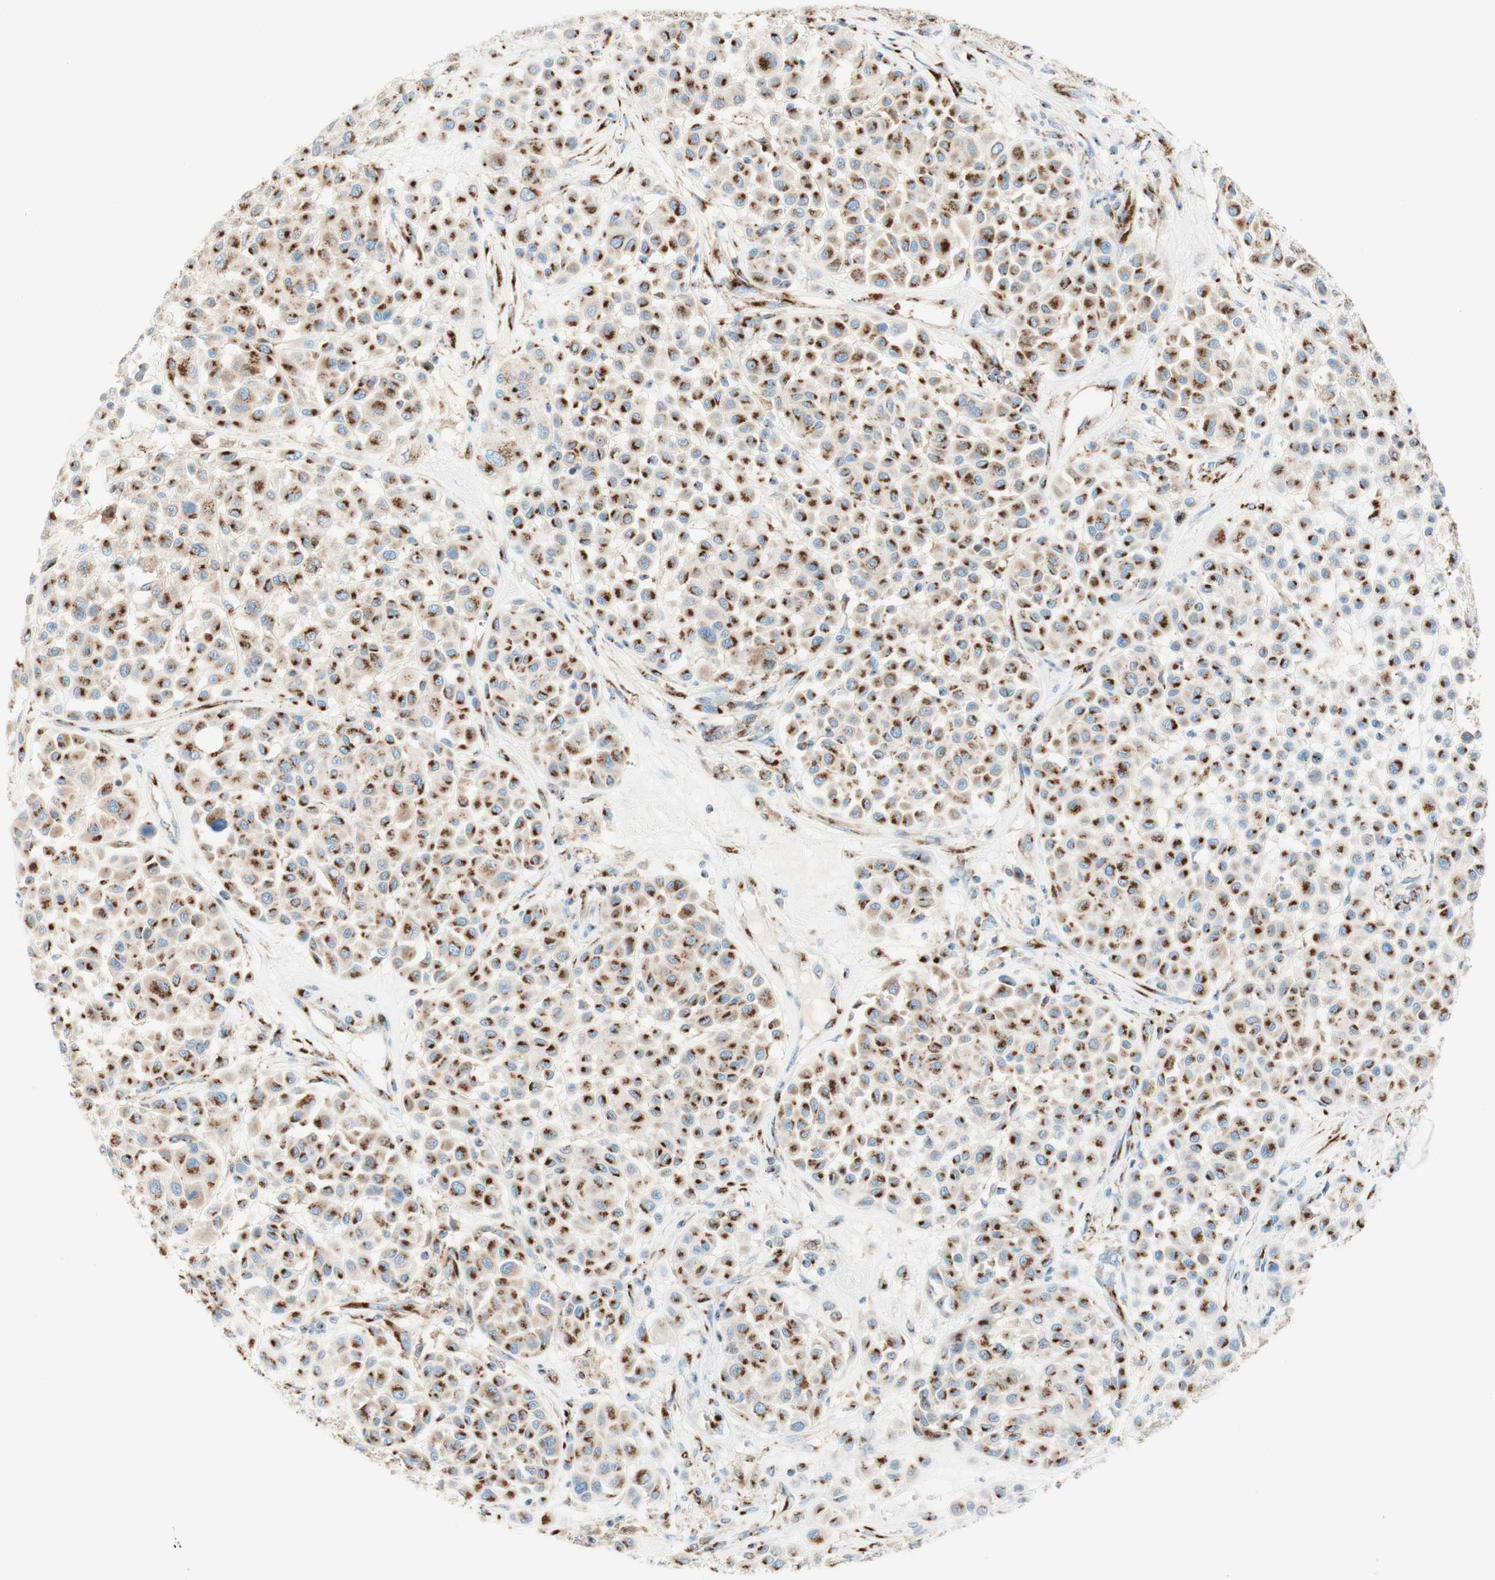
{"staining": {"intensity": "strong", "quantity": ">75%", "location": "cytoplasmic/membranous"}, "tissue": "melanoma", "cell_type": "Tumor cells", "image_type": "cancer", "snomed": [{"axis": "morphology", "description": "Malignant melanoma, Metastatic site"}, {"axis": "topography", "description": "Soft tissue"}], "caption": "Malignant melanoma (metastatic site) stained with DAB immunohistochemistry exhibits high levels of strong cytoplasmic/membranous positivity in approximately >75% of tumor cells.", "gene": "GOLGB1", "patient": {"sex": "male", "age": 41}}